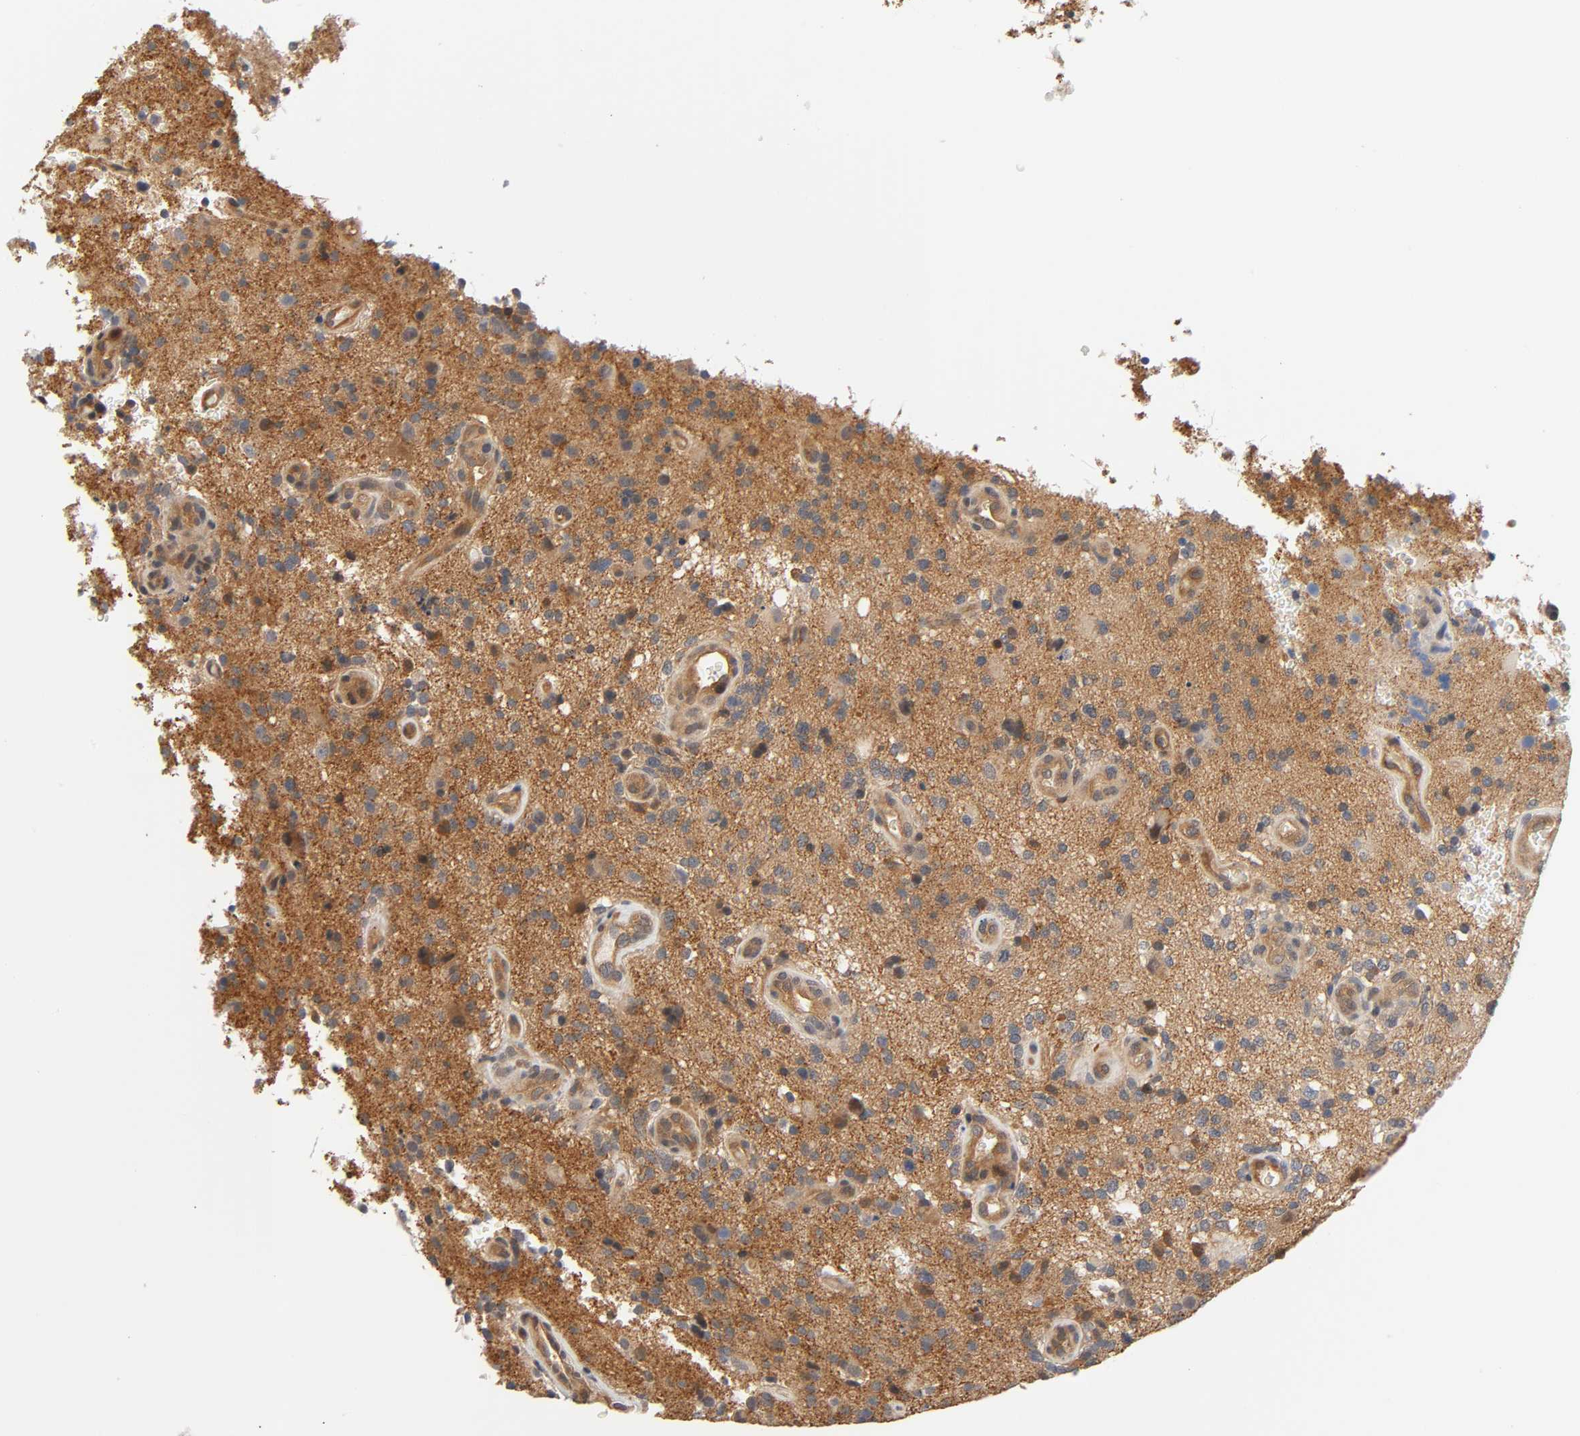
{"staining": {"intensity": "moderate", "quantity": ">75%", "location": "cytoplasmic/membranous"}, "tissue": "glioma", "cell_type": "Tumor cells", "image_type": "cancer", "snomed": [{"axis": "morphology", "description": "Normal tissue, NOS"}, {"axis": "morphology", "description": "Glioma, malignant, High grade"}, {"axis": "topography", "description": "Cerebral cortex"}], "caption": "Glioma stained for a protein (brown) demonstrates moderate cytoplasmic/membranous positive positivity in approximately >75% of tumor cells.", "gene": "PRKAB1", "patient": {"sex": "male", "age": 75}}